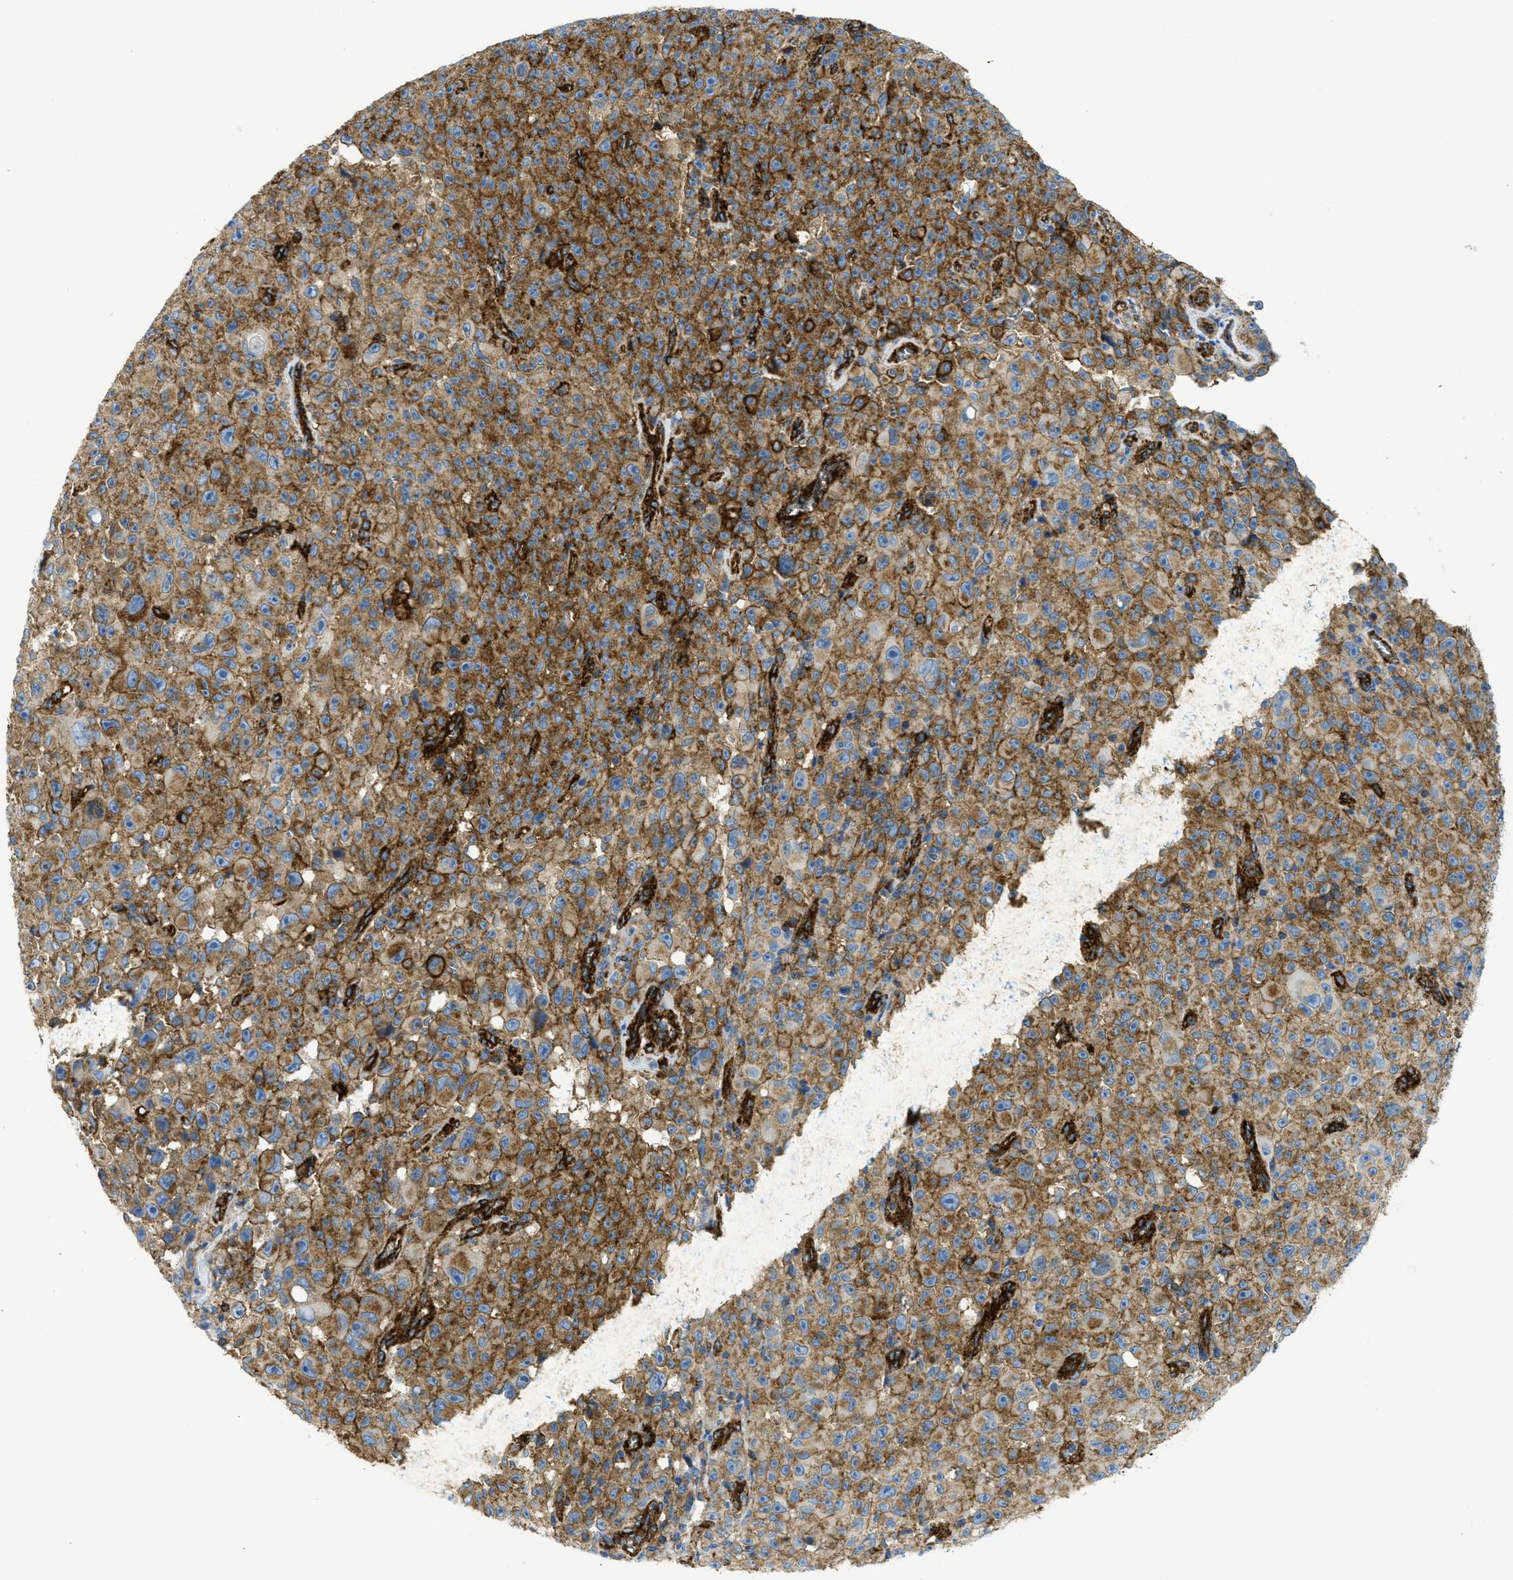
{"staining": {"intensity": "moderate", "quantity": ">75%", "location": "cytoplasmic/membranous"}, "tissue": "melanoma", "cell_type": "Tumor cells", "image_type": "cancer", "snomed": [{"axis": "morphology", "description": "Malignant melanoma, NOS"}, {"axis": "topography", "description": "Skin"}], "caption": "High-magnification brightfield microscopy of malignant melanoma stained with DAB (brown) and counterstained with hematoxylin (blue). tumor cells exhibit moderate cytoplasmic/membranous expression is present in about>75% of cells.", "gene": "HIP1", "patient": {"sex": "female", "age": 82}}